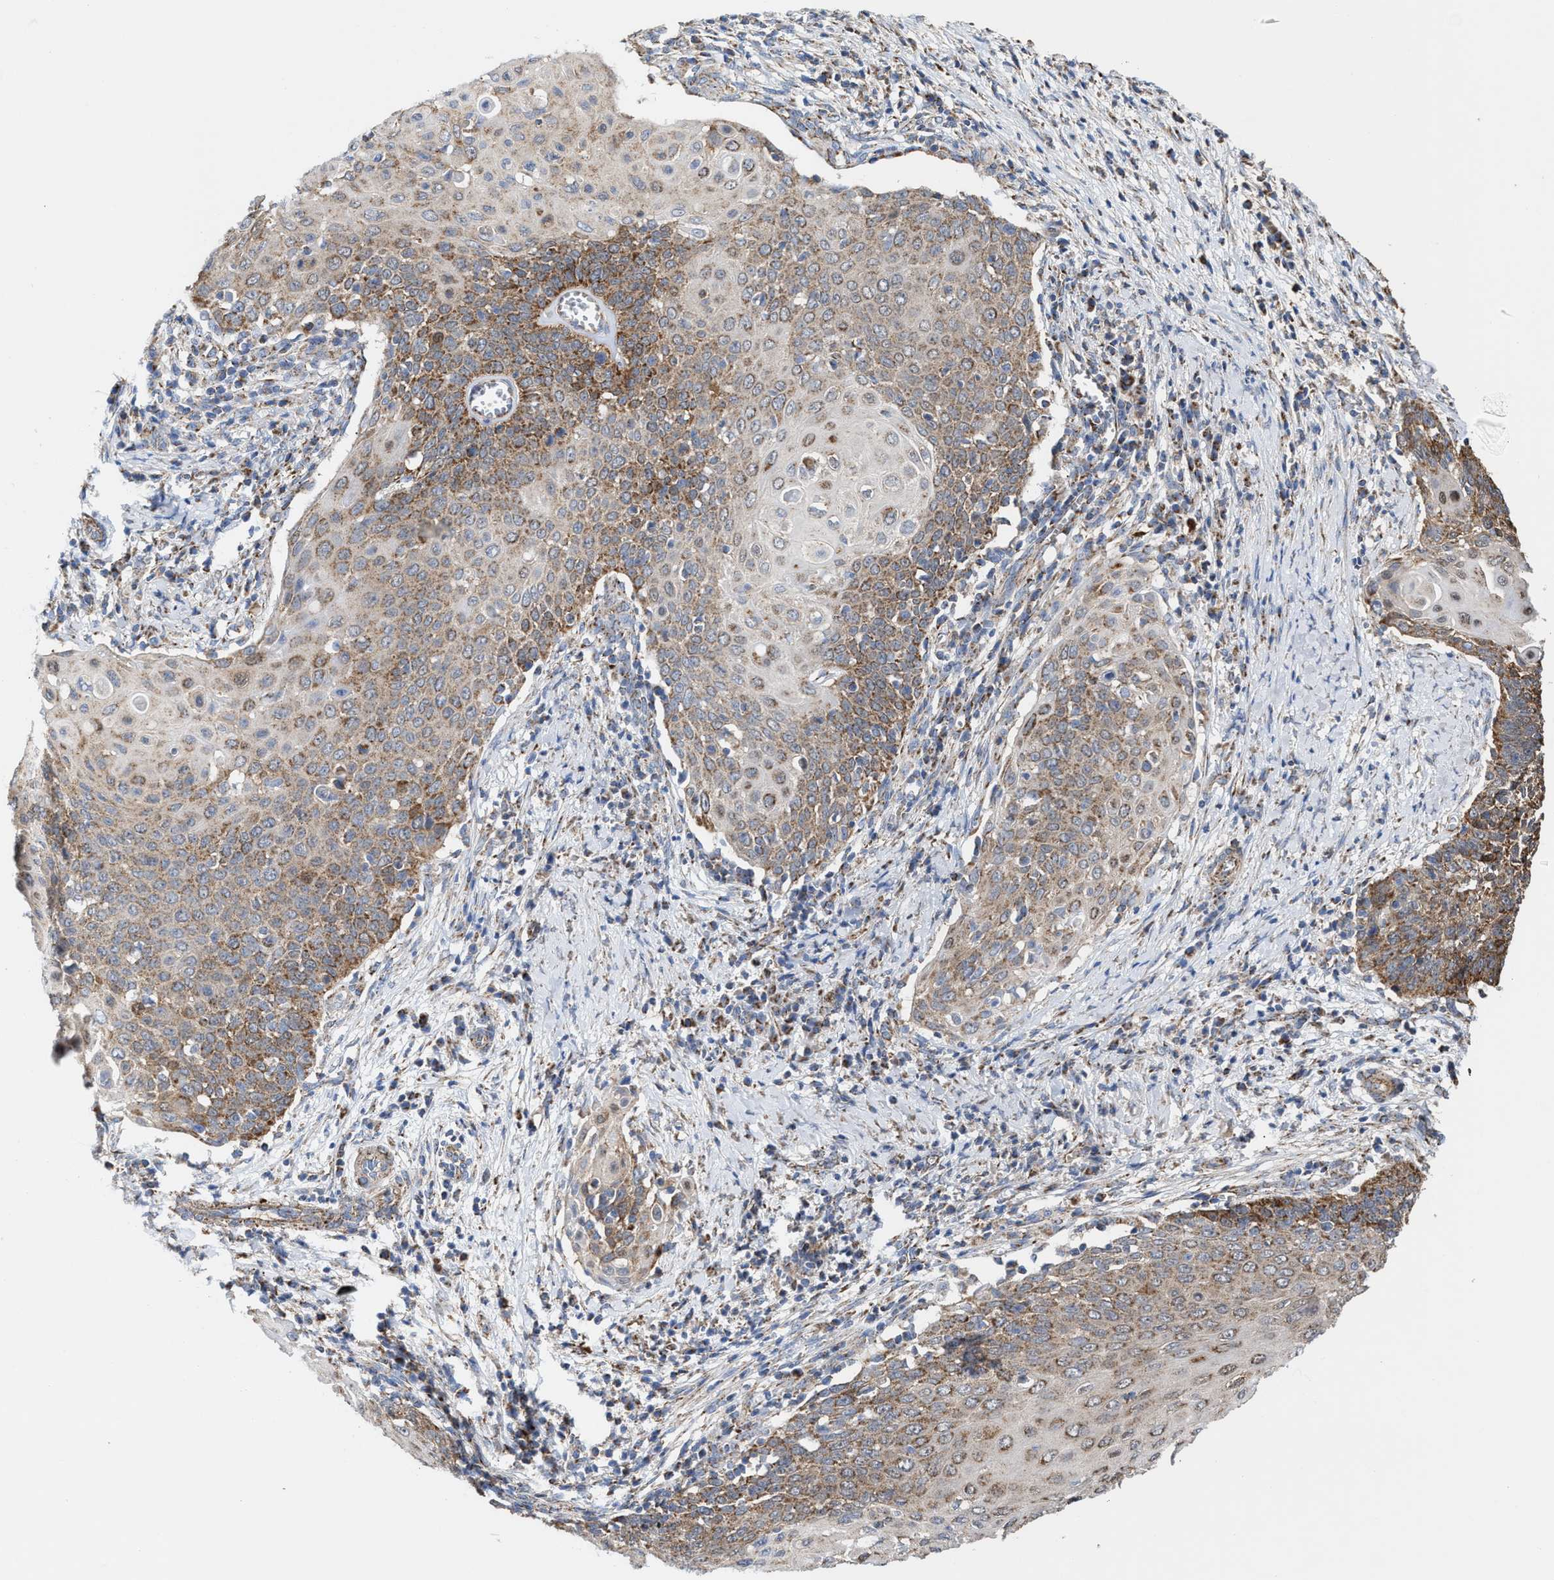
{"staining": {"intensity": "moderate", "quantity": ">75%", "location": "cytoplasmic/membranous"}, "tissue": "cervical cancer", "cell_type": "Tumor cells", "image_type": "cancer", "snomed": [{"axis": "morphology", "description": "Squamous cell carcinoma, NOS"}, {"axis": "topography", "description": "Cervix"}], "caption": "This micrograph displays cervical cancer stained with IHC to label a protein in brown. The cytoplasmic/membranous of tumor cells show moderate positivity for the protein. Nuclei are counter-stained blue.", "gene": "MECR", "patient": {"sex": "female", "age": 39}}